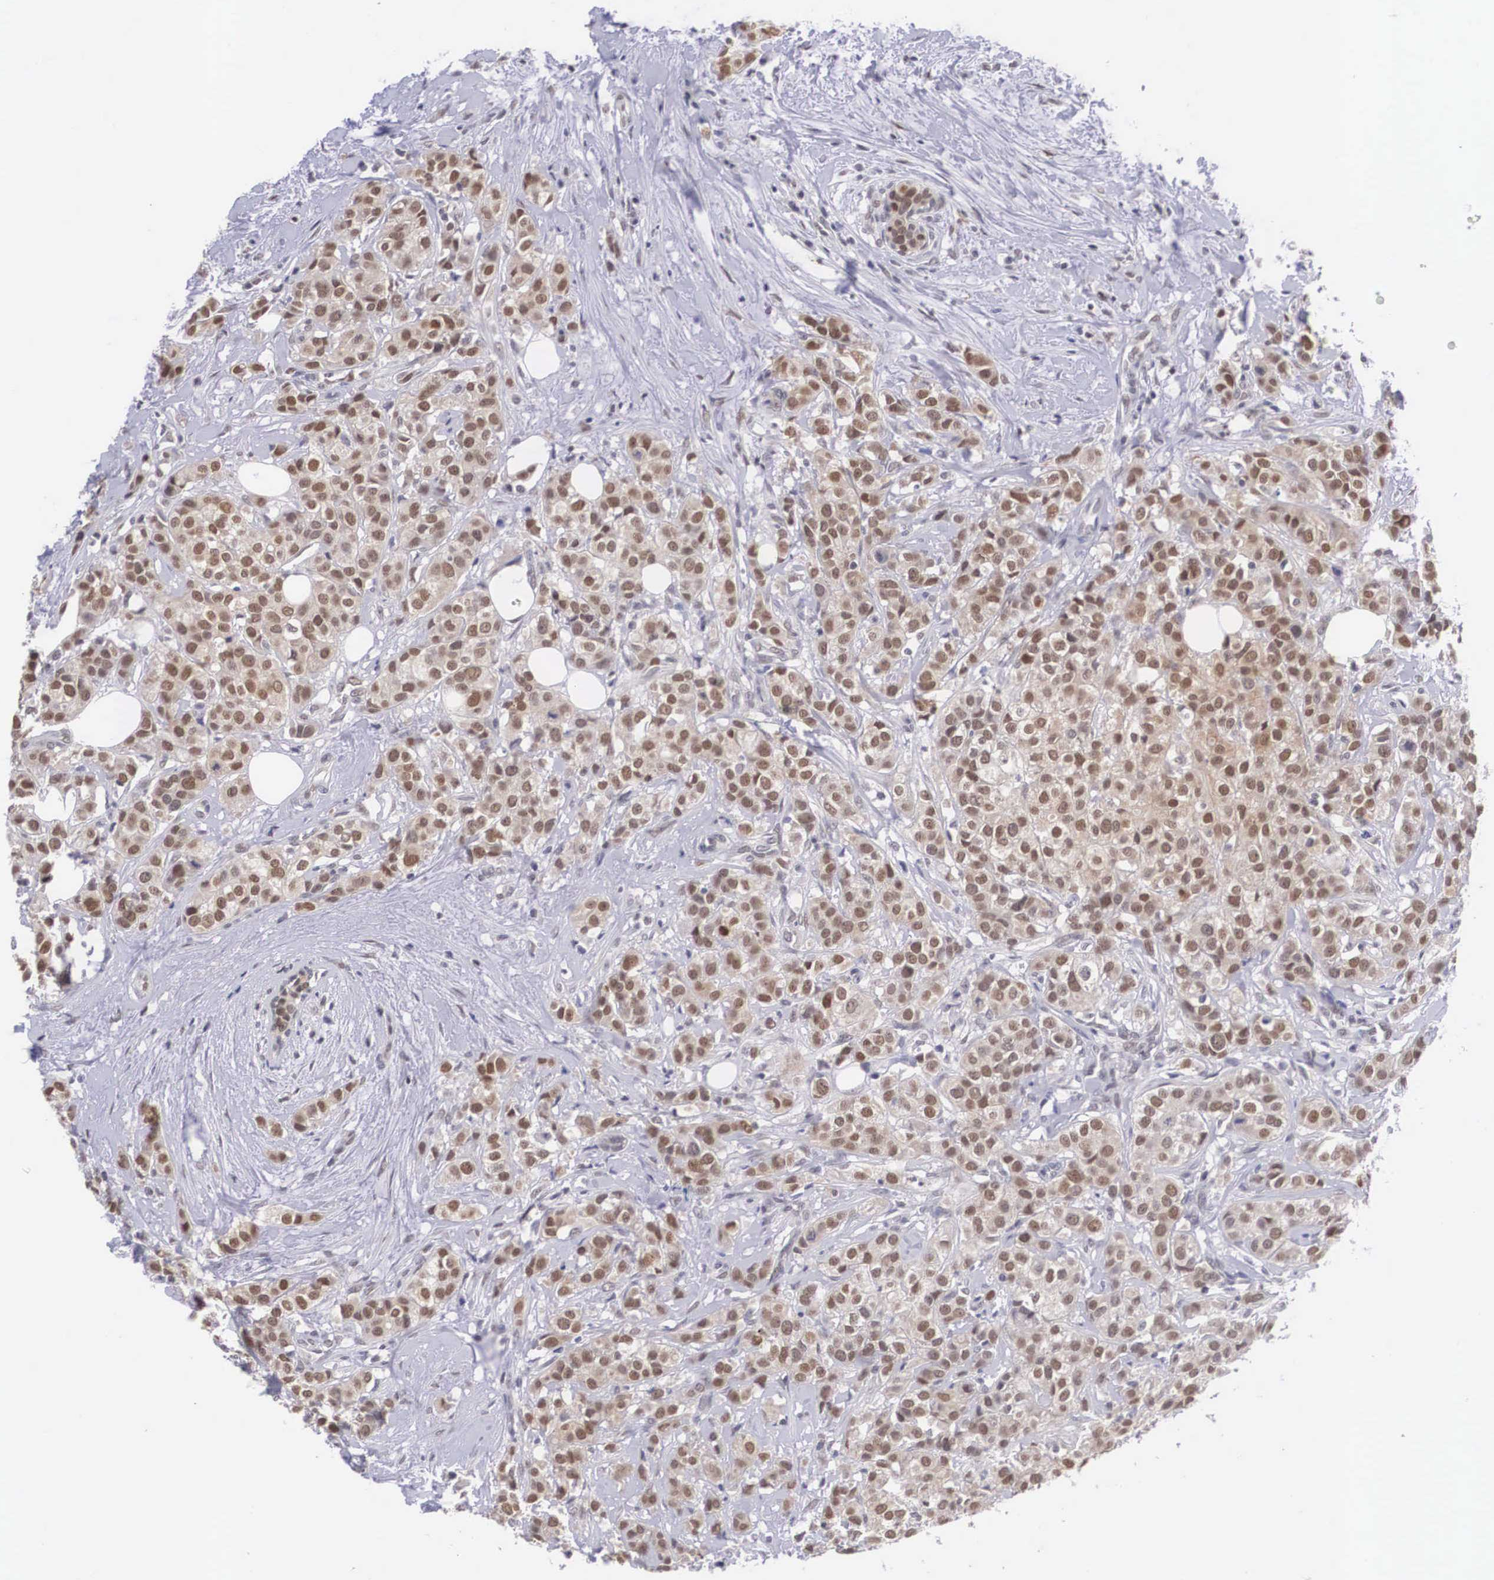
{"staining": {"intensity": "moderate", "quantity": ">75%", "location": "cytoplasmic/membranous,nuclear"}, "tissue": "breast cancer", "cell_type": "Tumor cells", "image_type": "cancer", "snomed": [{"axis": "morphology", "description": "Duct carcinoma"}, {"axis": "topography", "description": "Breast"}], "caption": "Tumor cells demonstrate medium levels of moderate cytoplasmic/membranous and nuclear positivity in approximately >75% of cells in invasive ductal carcinoma (breast). (Brightfield microscopy of DAB IHC at high magnification).", "gene": "NINL", "patient": {"sex": "female", "age": 55}}